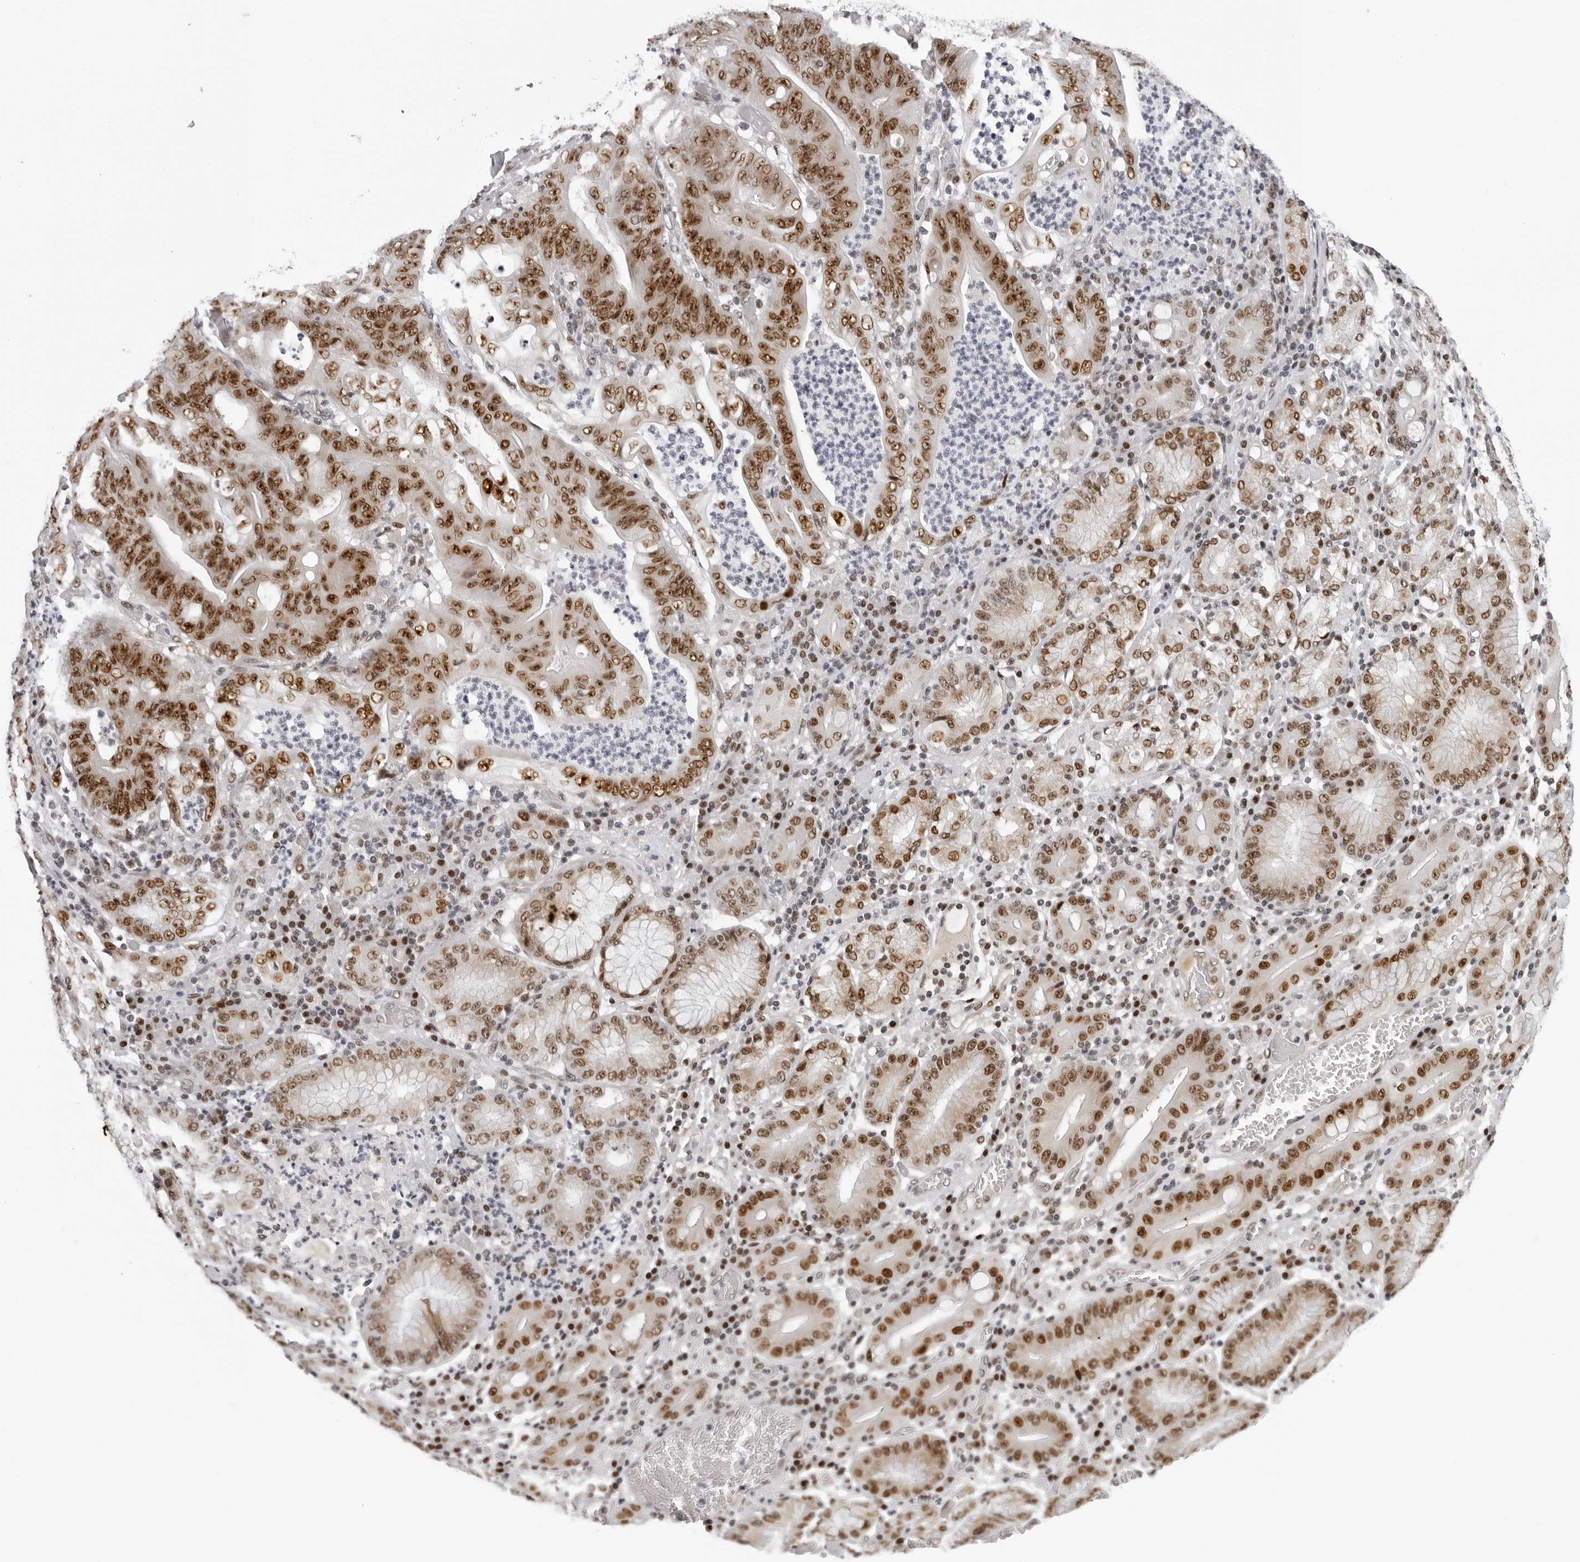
{"staining": {"intensity": "strong", "quantity": ">75%", "location": "nuclear"}, "tissue": "stomach cancer", "cell_type": "Tumor cells", "image_type": "cancer", "snomed": [{"axis": "morphology", "description": "Adenocarcinoma, NOS"}, {"axis": "topography", "description": "Stomach"}], "caption": "IHC of adenocarcinoma (stomach) reveals high levels of strong nuclear expression in approximately >75% of tumor cells.", "gene": "HEXIM2", "patient": {"sex": "female", "age": 73}}